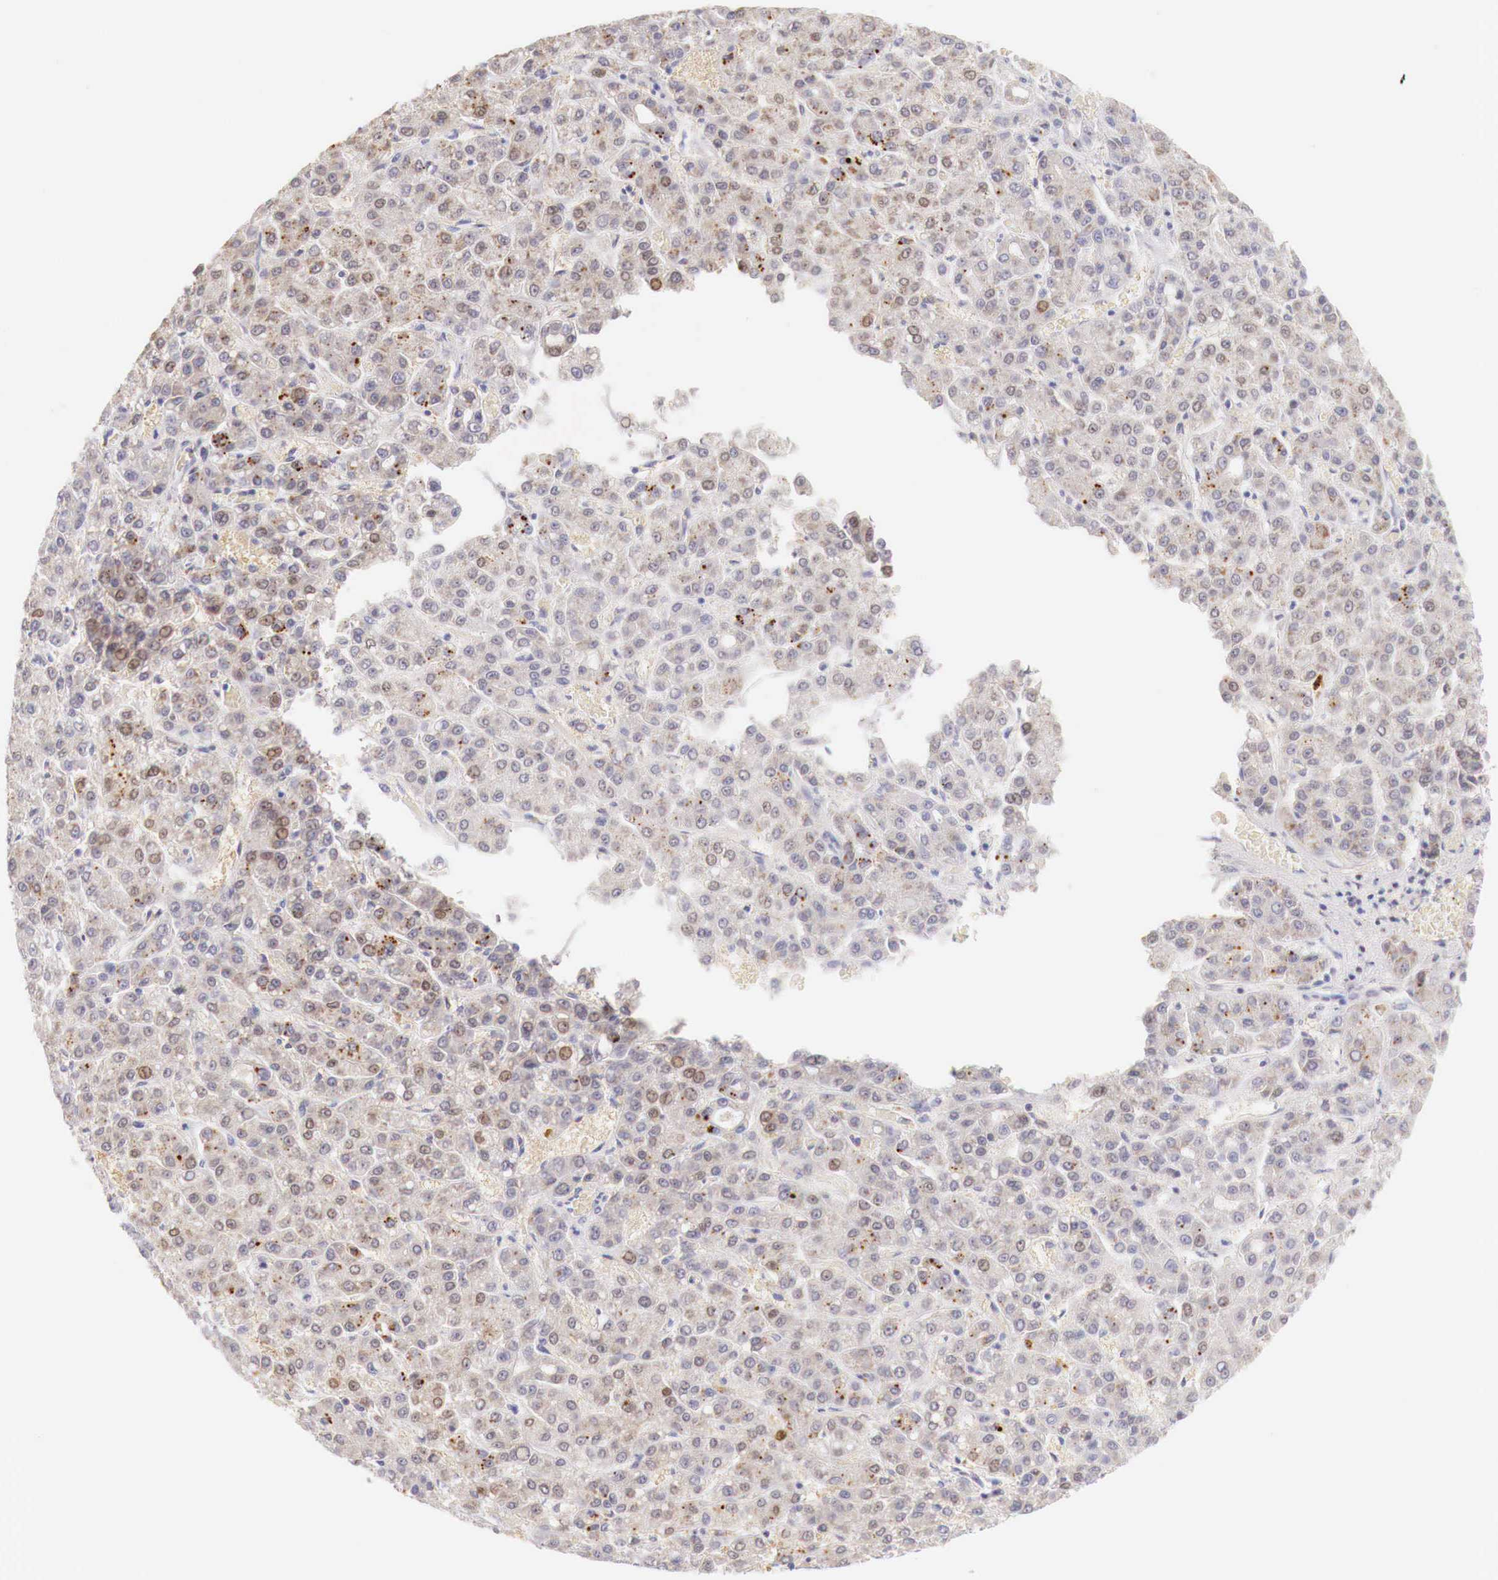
{"staining": {"intensity": "moderate", "quantity": "<25%", "location": "cytoplasmic/membranous,nuclear"}, "tissue": "liver cancer", "cell_type": "Tumor cells", "image_type": "cancer", "snomed": [{"axis": "morphology", "description": "Carcinoma, Hepatocellular, NOS"}, {"axis": "topography", "description": "Liver"}], "caption": "Tumor cells reveal low levels of moderate cytoplasmic/membranous and nuclear staining in approximately <25% of cells in liver hepatocellular carcinoma.", "gene": "ITIH6", "patient": {"sex": "male", "age": 69}}